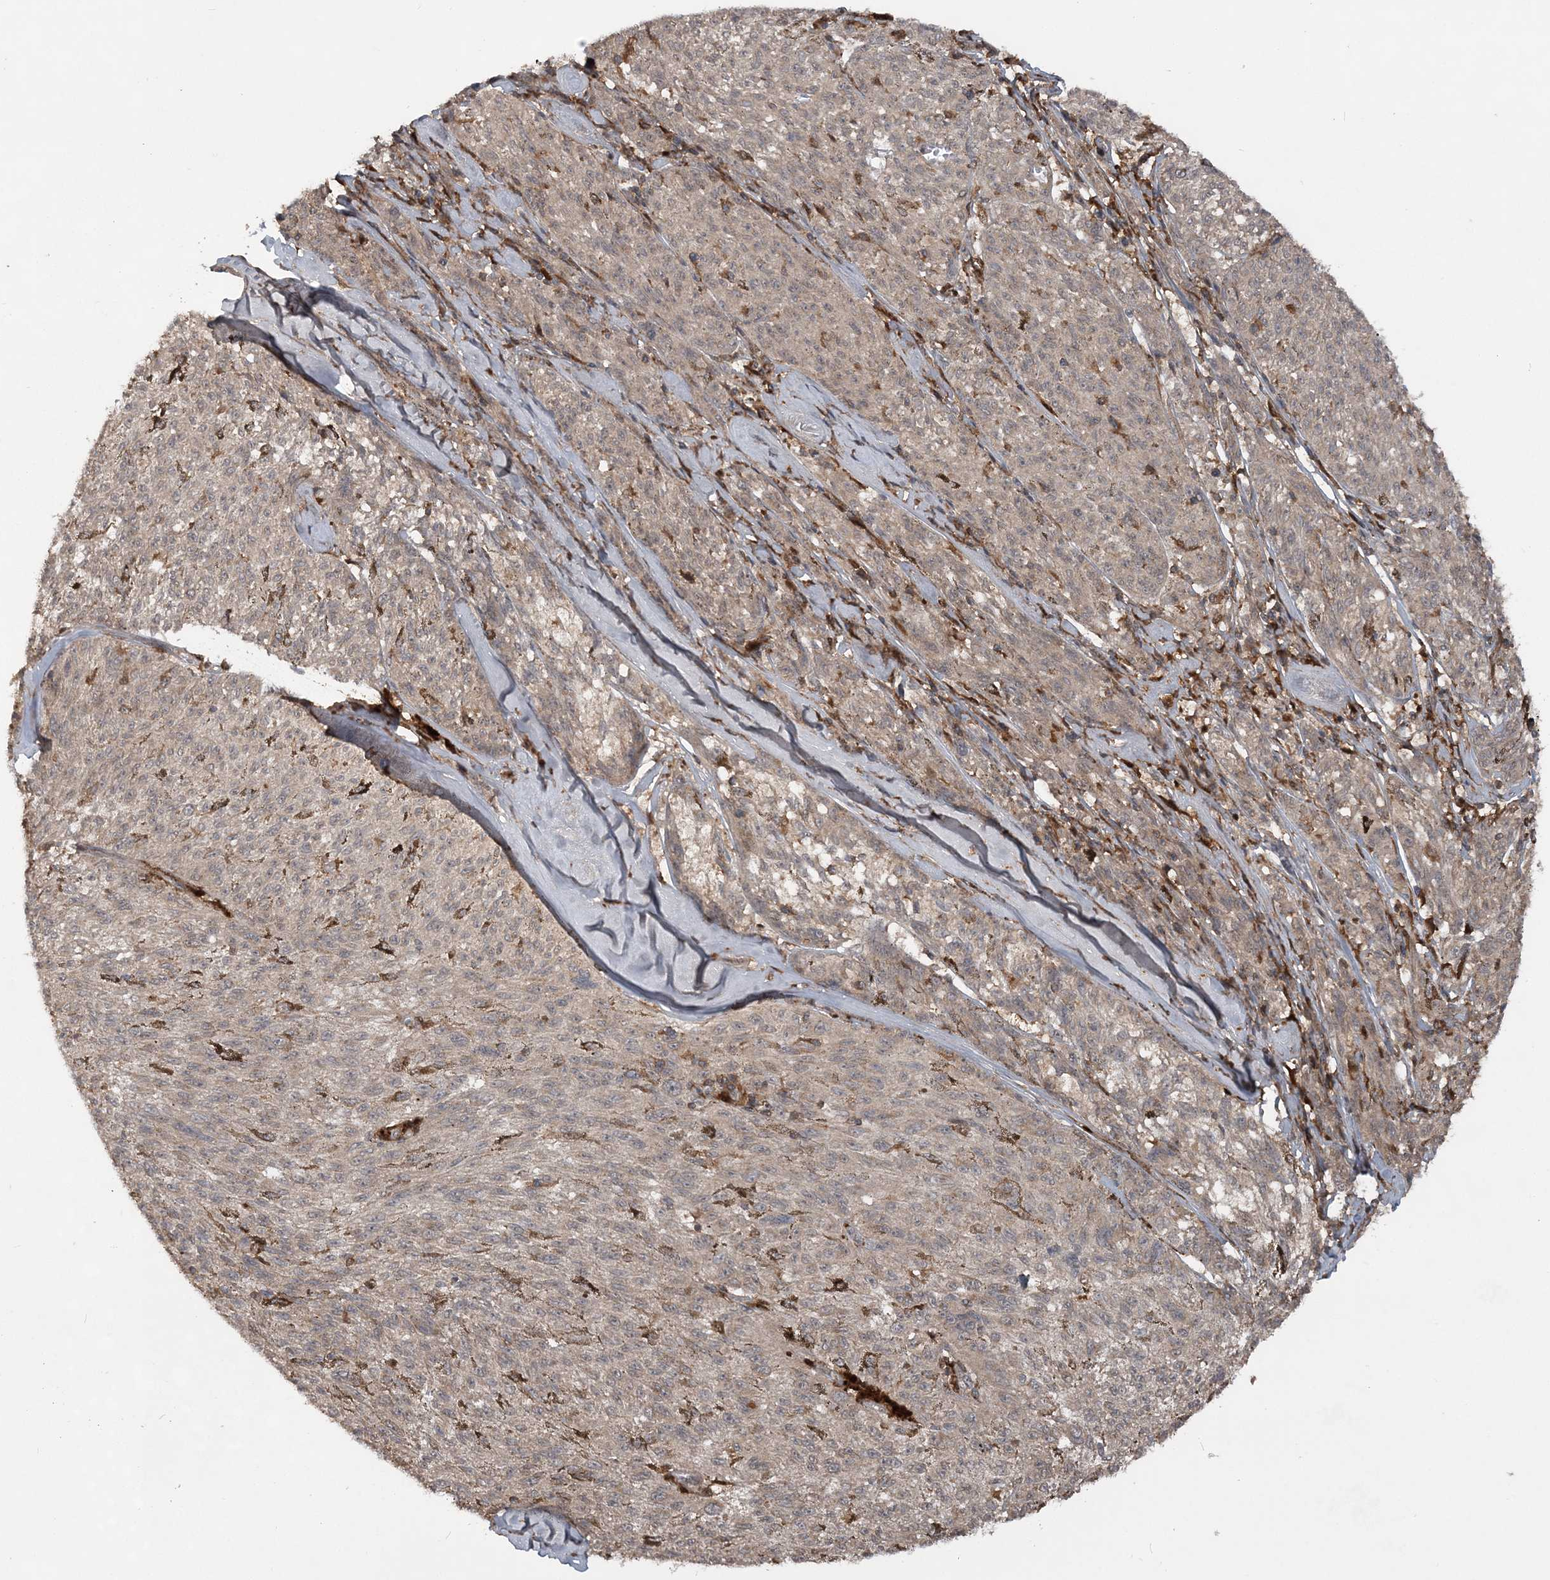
{"staining": {"intensity": "weak", "quantity": "<25%", "location": "cytoplasmic/membranous"}, "tissue": "melanoma", "cell_type": "Tumor cells", "image_type": "cancer", "snomed": [{"axis": "morphology", "description": "Malignant melanoma, NOS"}, {"axis": "topography", "description": "Skin"}], "caption": "Tumor cells show no significant expression in malignant melanoma.", "gene": "LACC1", "patient": {"sex": "female", "age": 72}}